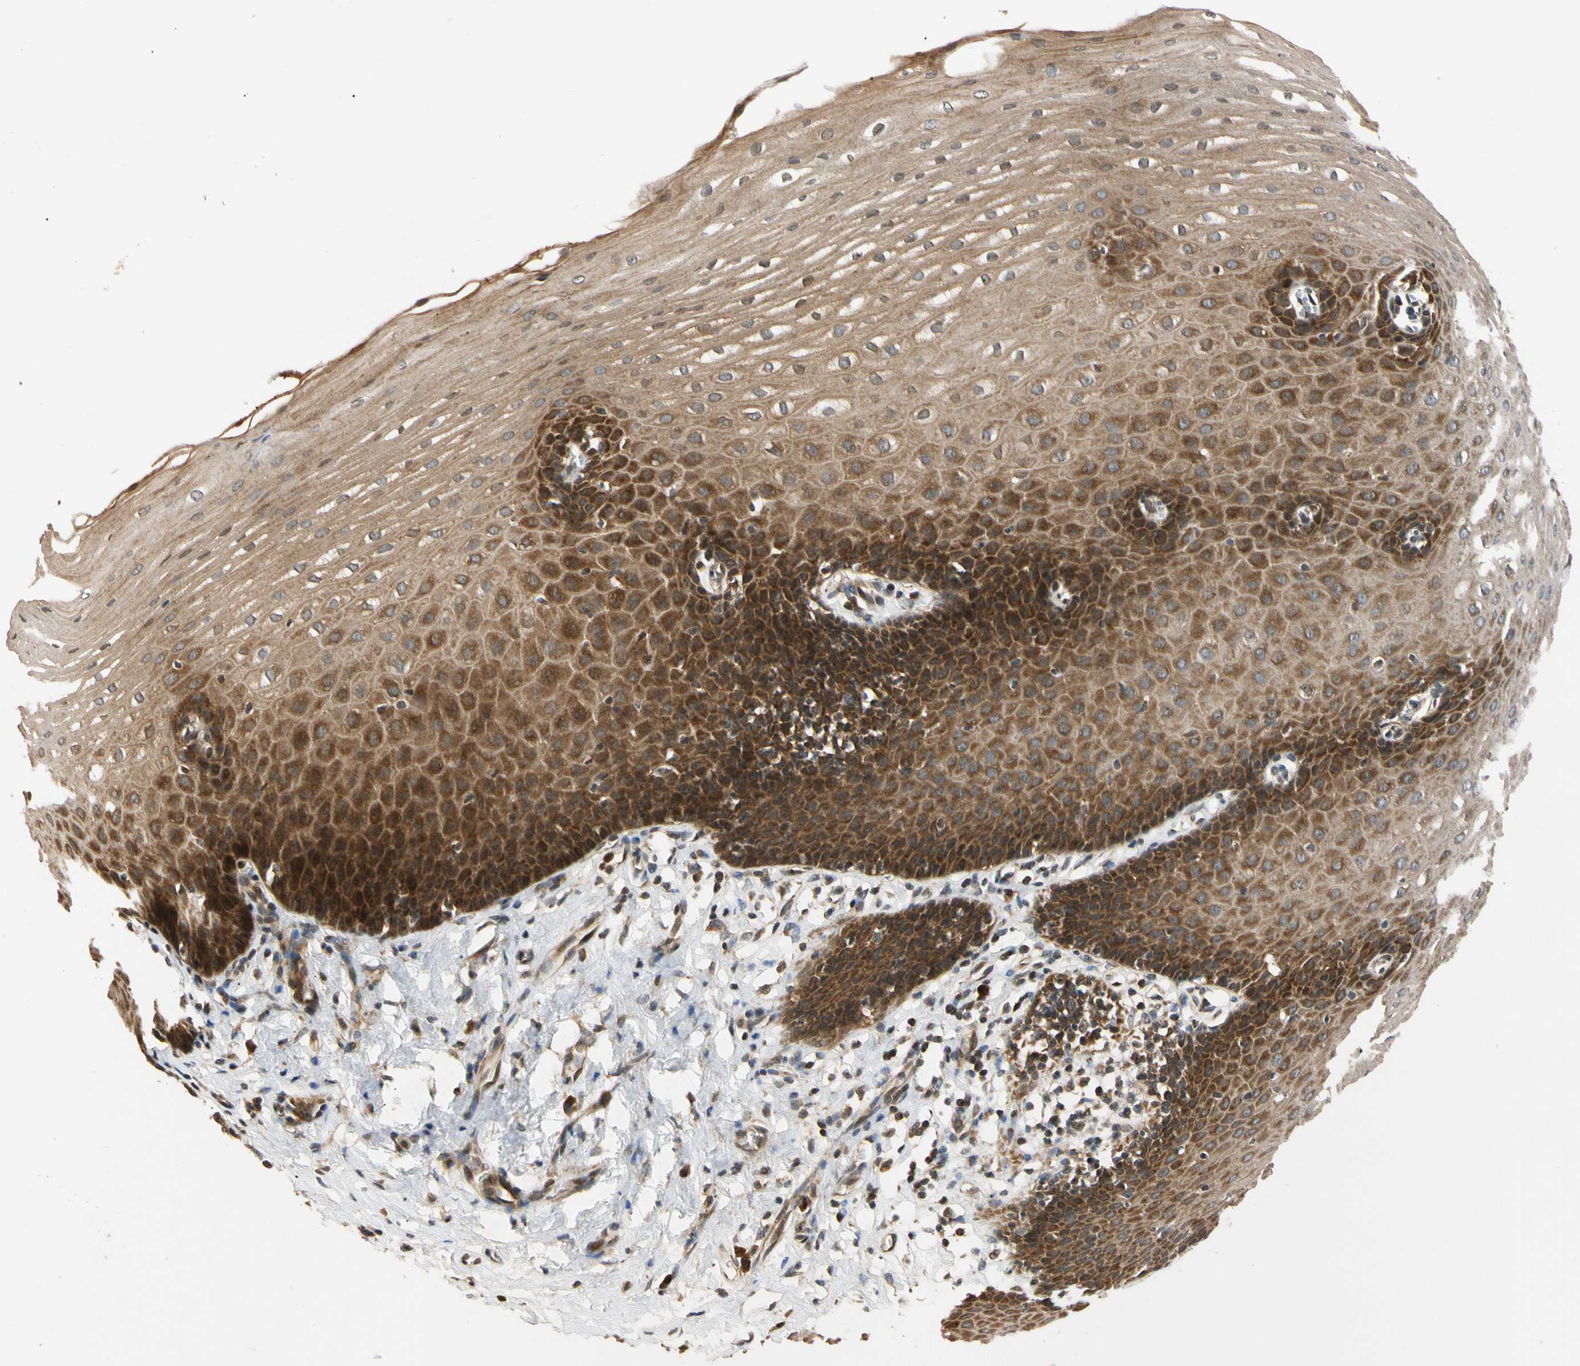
{"staining": {"intensity": "strong", "quantity": ">75%", "location": "cytoplasmic/membranous"}, "tissue": "esophagus", "cell_type": "Squamous epithelial cells", "image_type": "normal", "snomed": [{"axis": "morphology", "description": "Normal tissue, NOS"}, {"axis": "topography", "description": "Esophagus"}], "caption": "Immunohistochemistry (IHC) (DAB) staining of normal esophagus reveals strong cytoplasmic/membranous protein staining in approximately >75% of squamous epithelial cells. Using DAB (3,3'-diaminobenzidine) (brown) and hematoxylin (blue) stains, captured at high magnification using brightfield microscopy.", "gene": "MRPS22", "patient": {"sex": "male", "age": 70}}